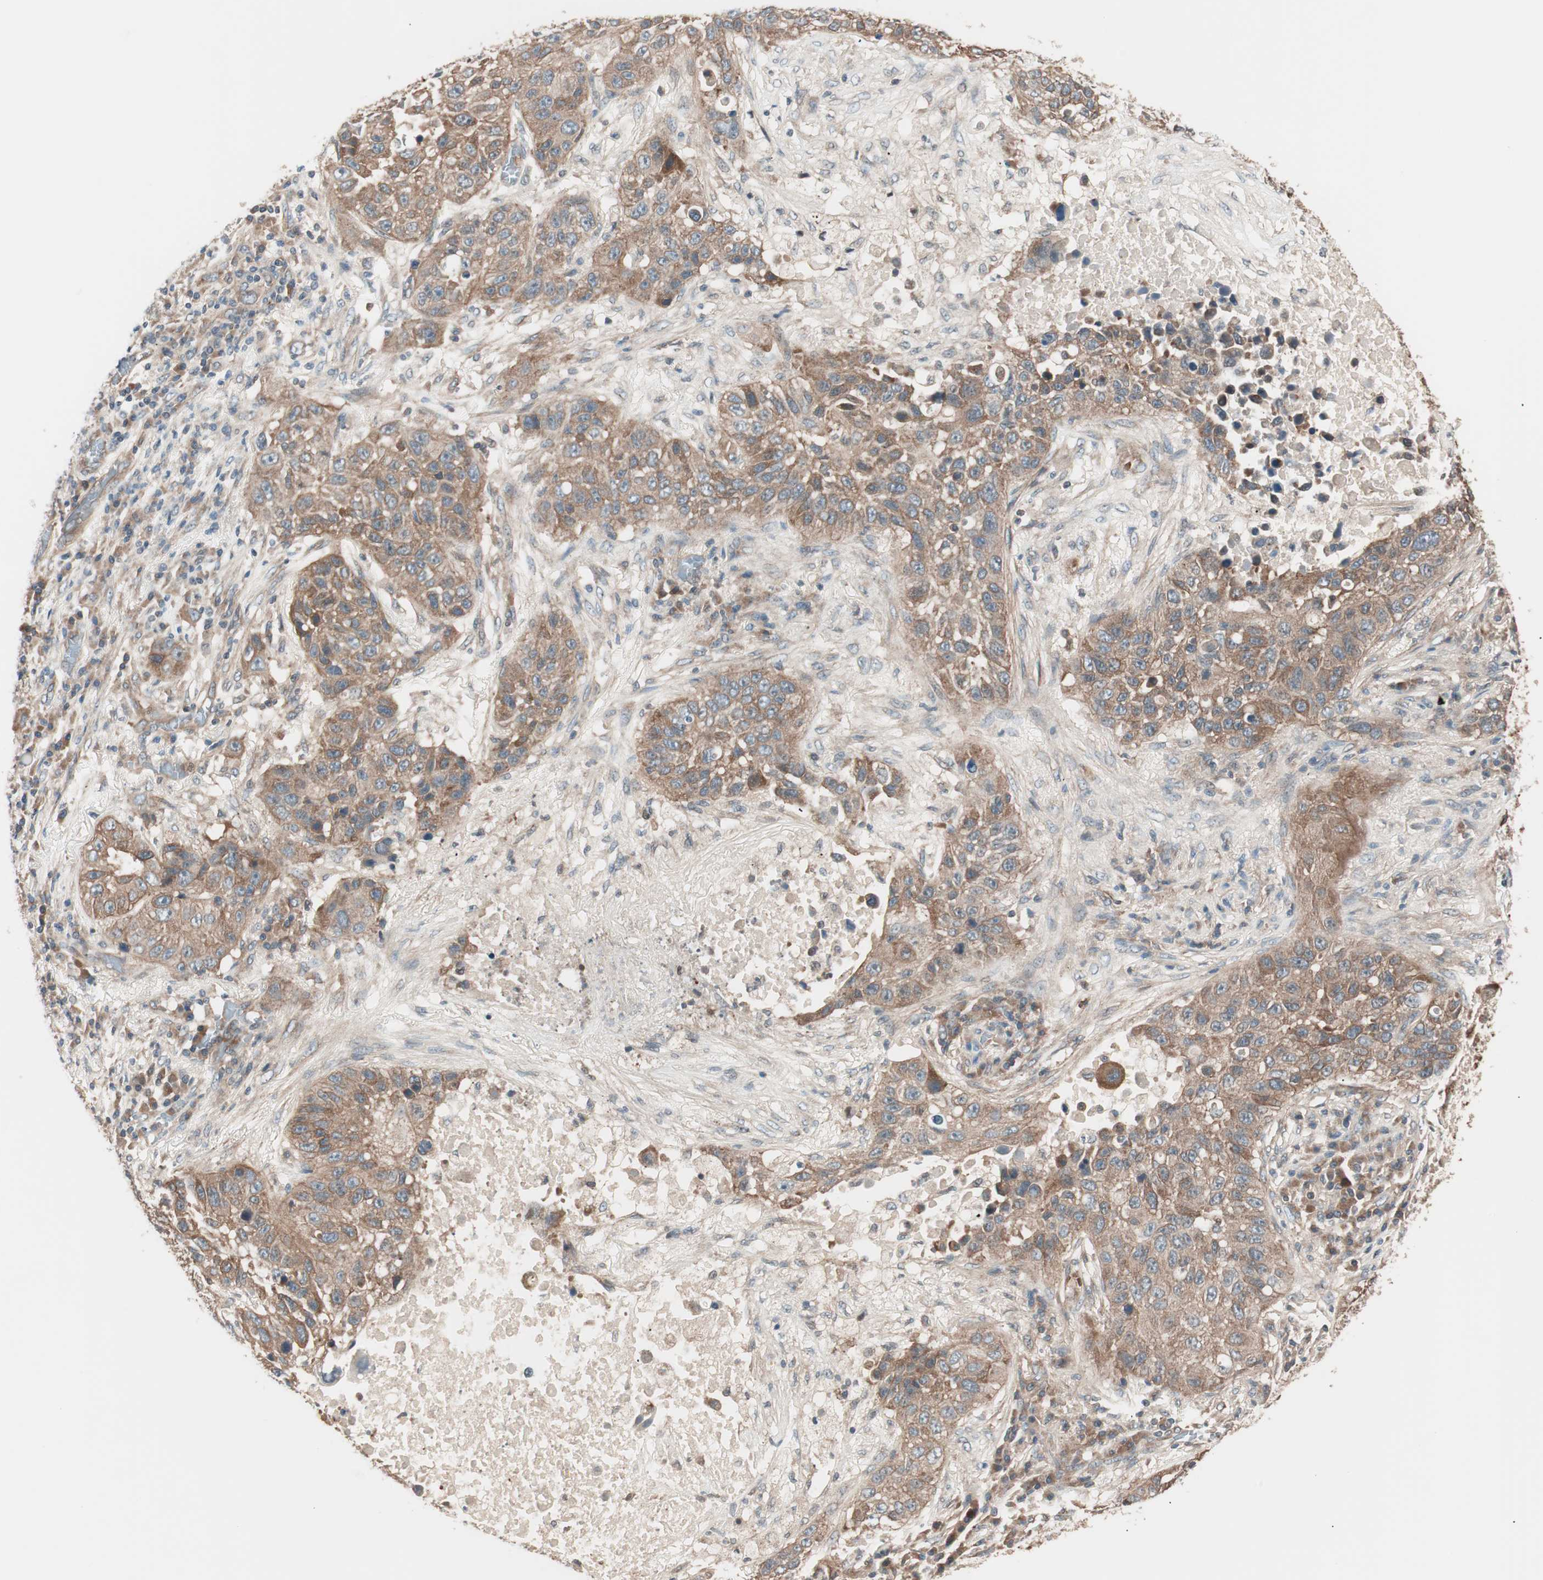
{"staining": {"intensity": "moderate", "quantity": ">75%", "location": "cytoplasmic/membranous"}, "tissue": "lung cancer", "cell_type": "Tumor cells", "image_type": "cancer", "snomed": [{"axis": "morphology", "description": "Squamous cell carcinoma, NOS"}, {"axis": "topography", "description": "Lung"}], "caption": "Protein expression analysis of lung squamous cell carcinoma shows moderate cytoplasmic/membranous expression in about >75% of tumor cells.", "gene": "TSG101", "patient": {"sex": "male", "age": 57}}